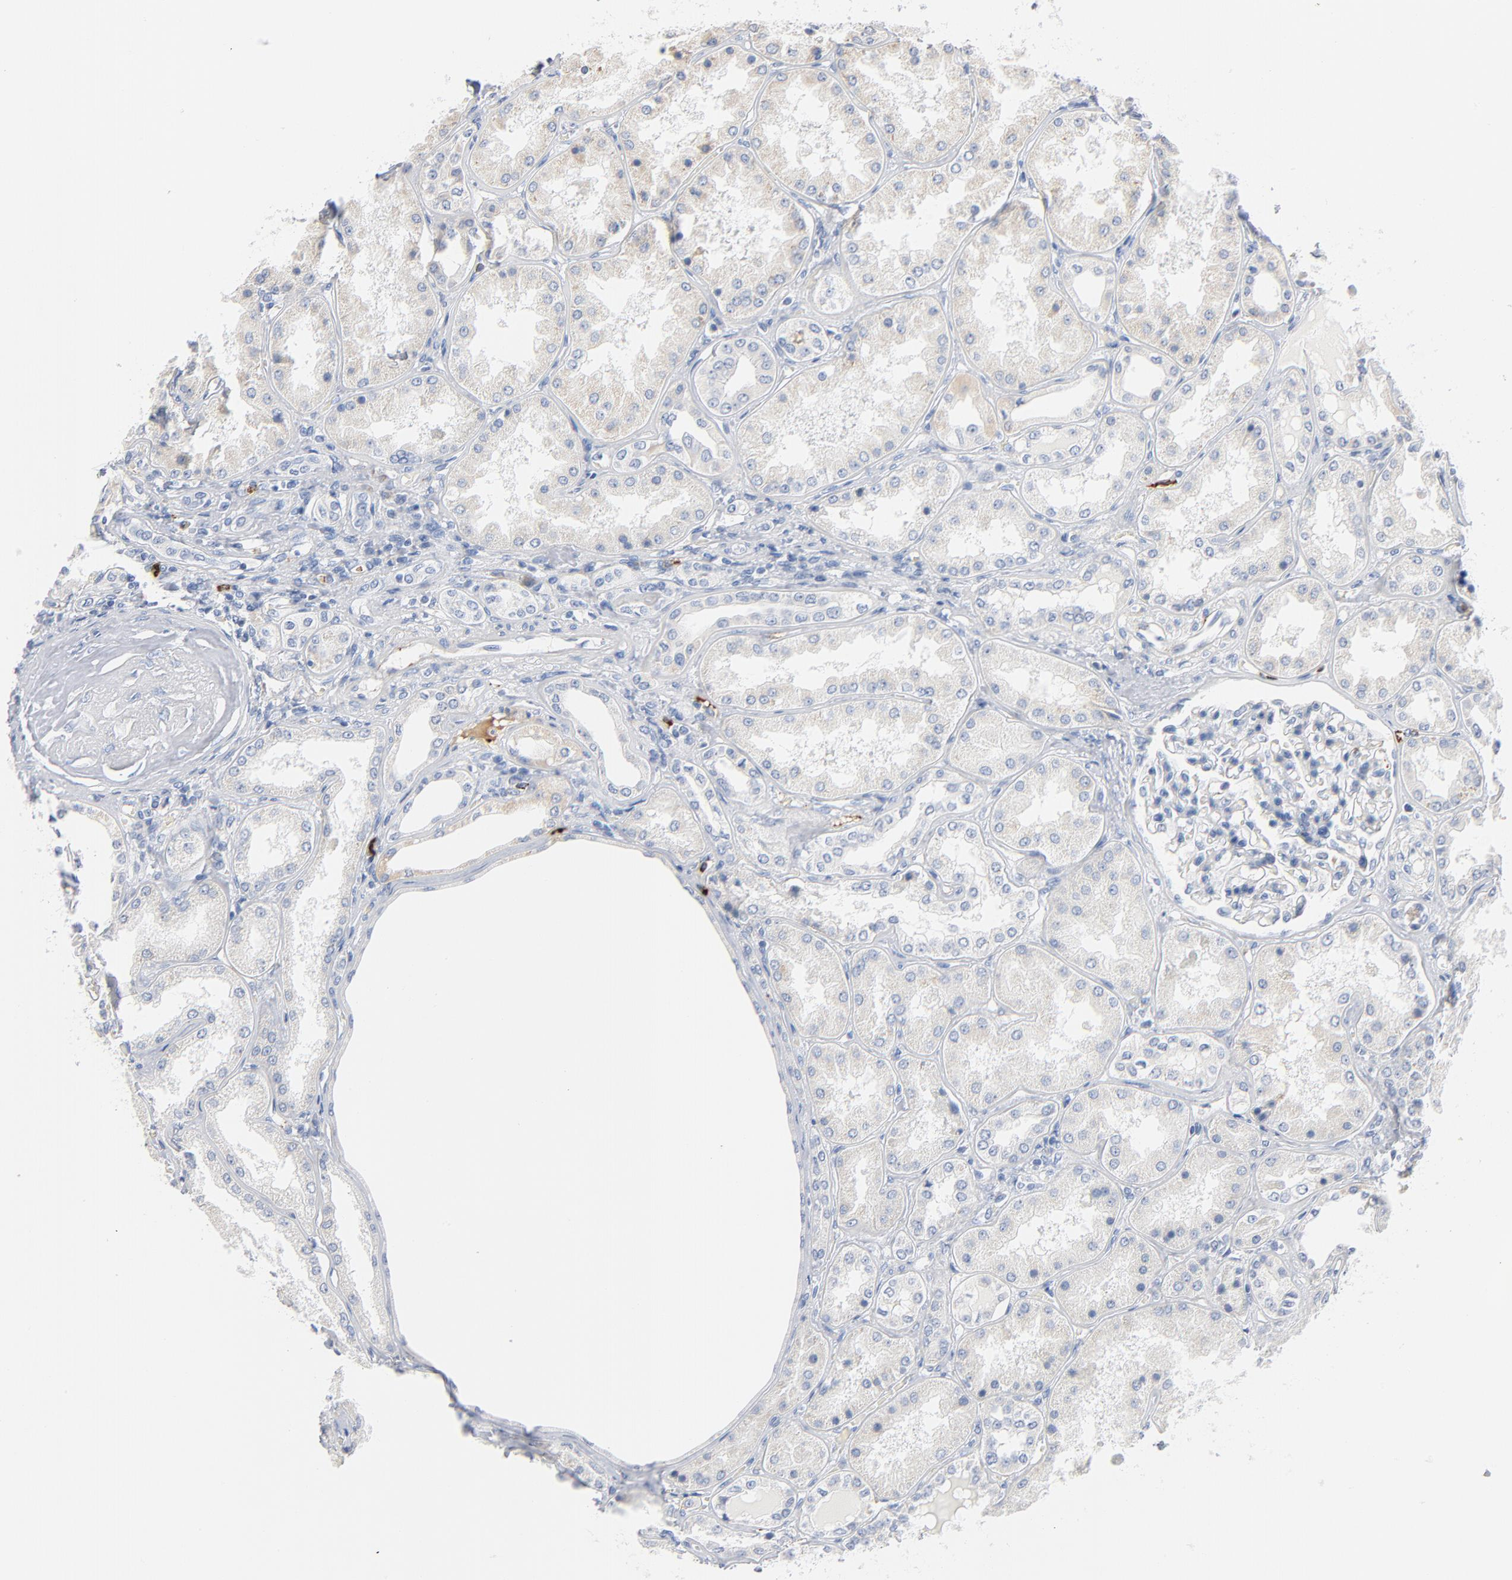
{"staining": {"intensity": "negative", "quantity": "none", "location": "none"}, "tissue": "kidney", "cell_type": "Cells in glomeruli", "image_type": "normal", "snomed": [{"axis": "morphology", "description": "Normal tissue, NOS"}, {"axis": "topography", "description": "Kidney"}], "caption": "This is an IHC image of benign human kidney. There is no positivity in cells in glomeruli.", "gene": "GZMB", "patient": {"sex": "female", "age": 56}}